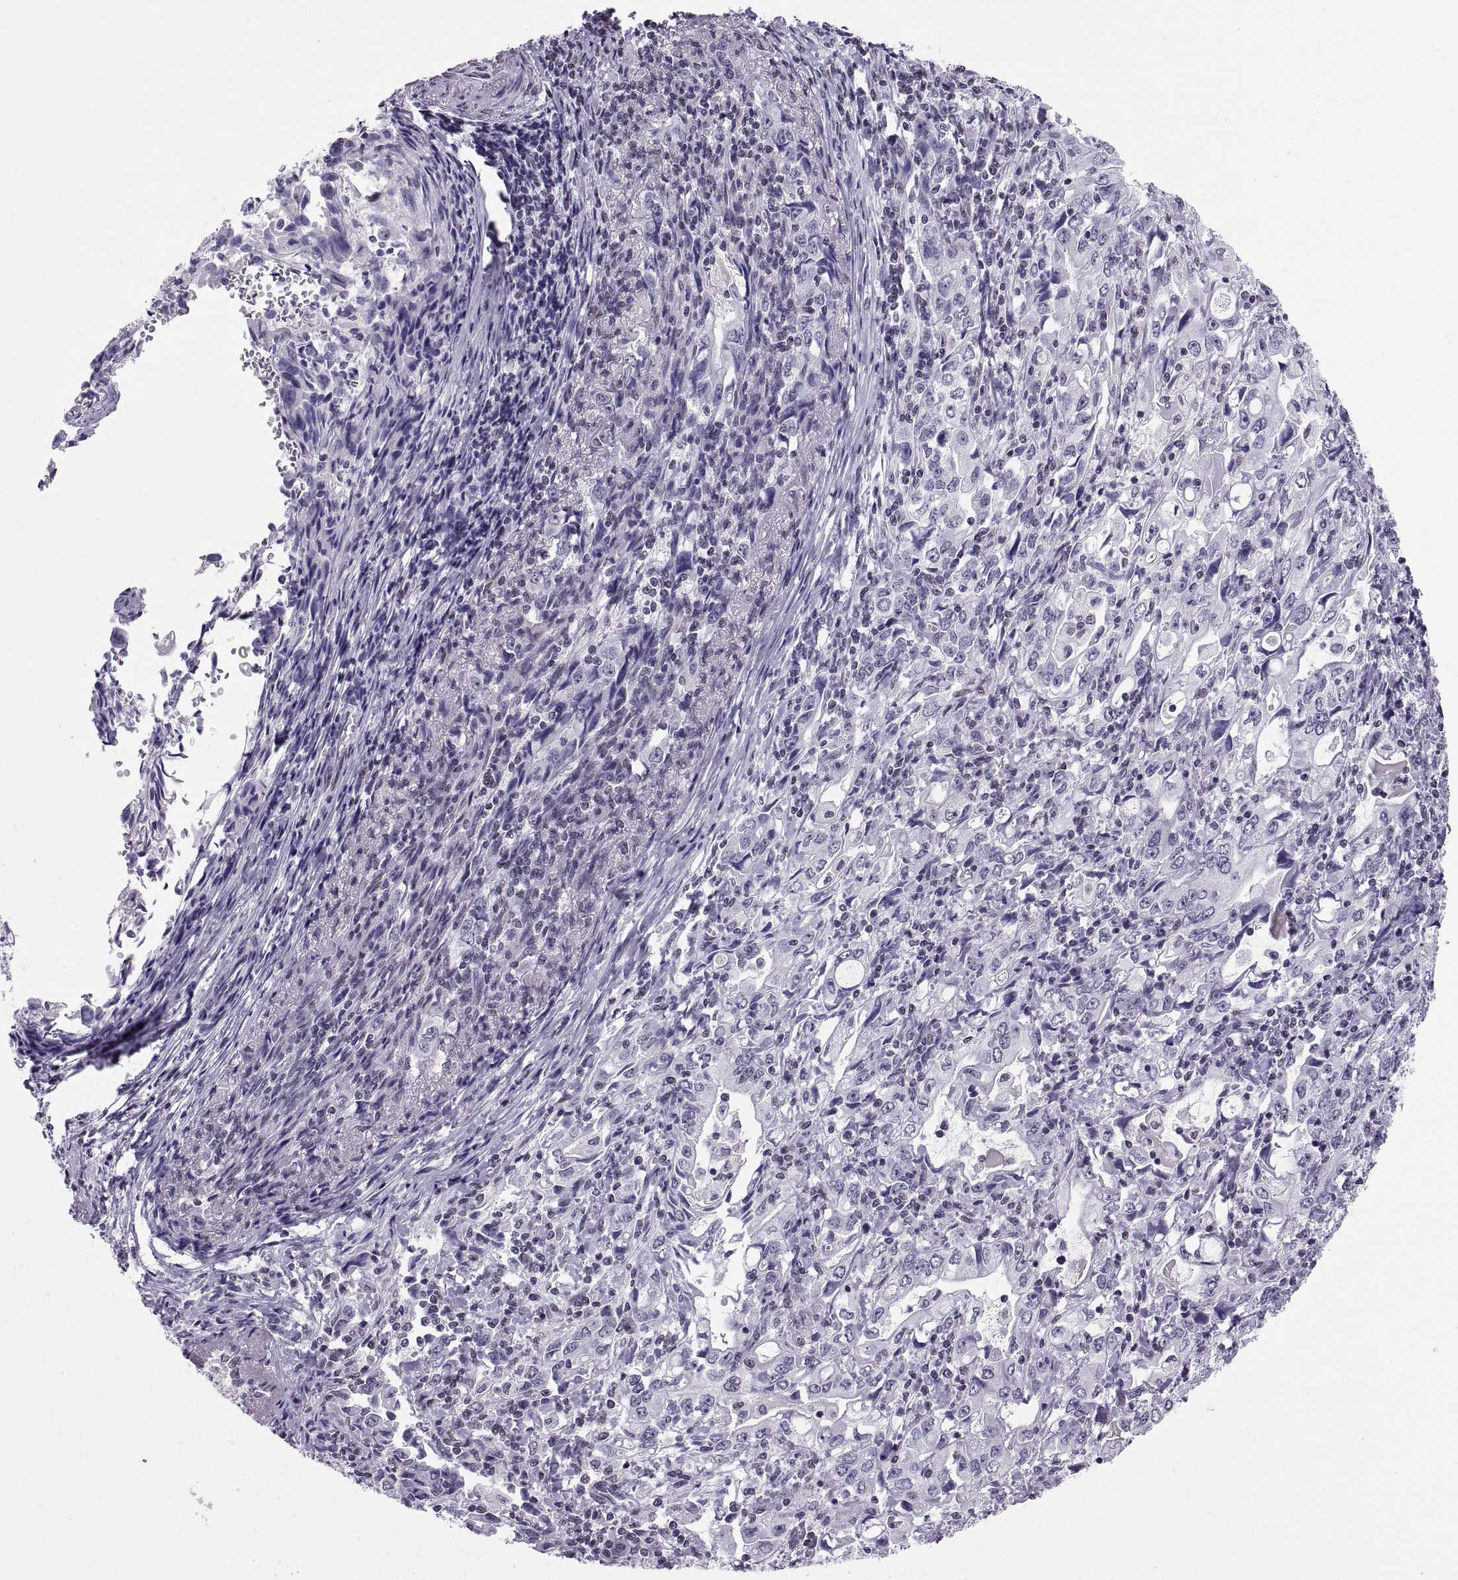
{"staining": {"intensity": "negative", "quantity": "none", "location": "none"}, "tissue": "stomach cancer", "cell_type": "Tumor cells", "image_type": "cancer", "snomed": [{"axis": "morphology", "description": "Adenocarcinoma, NOS"}, {"axis": "topography", "description": "Stomach, lower"}], "caption": "Tumor cells show no significant protein positivity in stomach cancer (adenocarcinoma).", "gene": "CARTPT", "patient": {"sex": "female", "age": 72}}